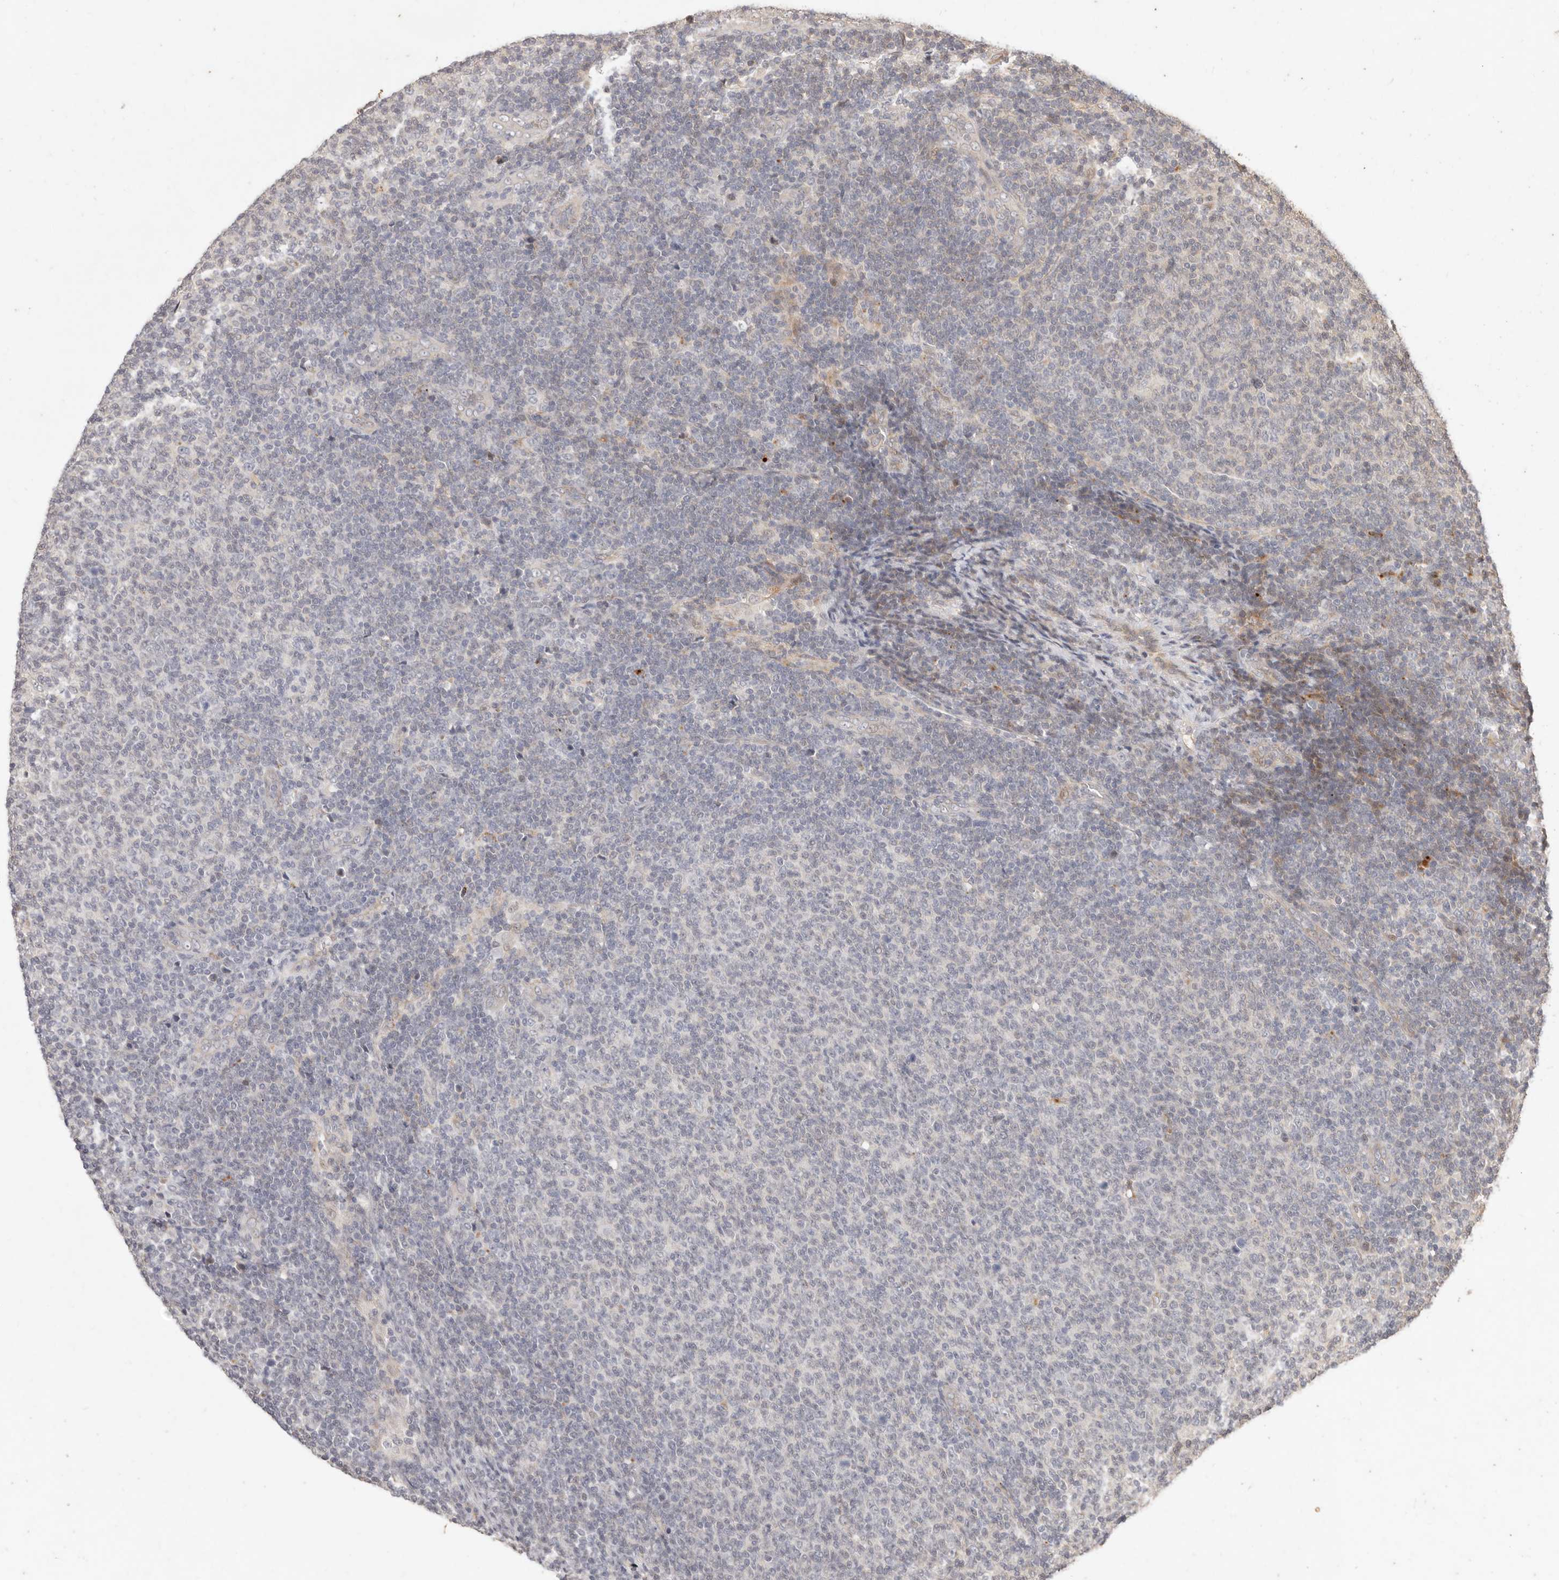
{"staining": {"intensity": "negative", "quantity": "none", "location": "none"}, "tissue": "lymphoma", "cell_type": "Tumor cells", "image_type": "cancer", "snomed": [{"axis": "morphology", "description": "Malignant lymphoma, non-Hodgkin's type, Low grade"}, {"axis": "topography", "description": "Lymph node"}], "caption": "Malignant lymphoma, non-Hodgkin's type (low-grade) stained for a protein using immunohistochemistry (IHC) demonstrates no staining tumor cells.", "gene": "KIF9", "patient": {"sex": "male", "age": 66}}